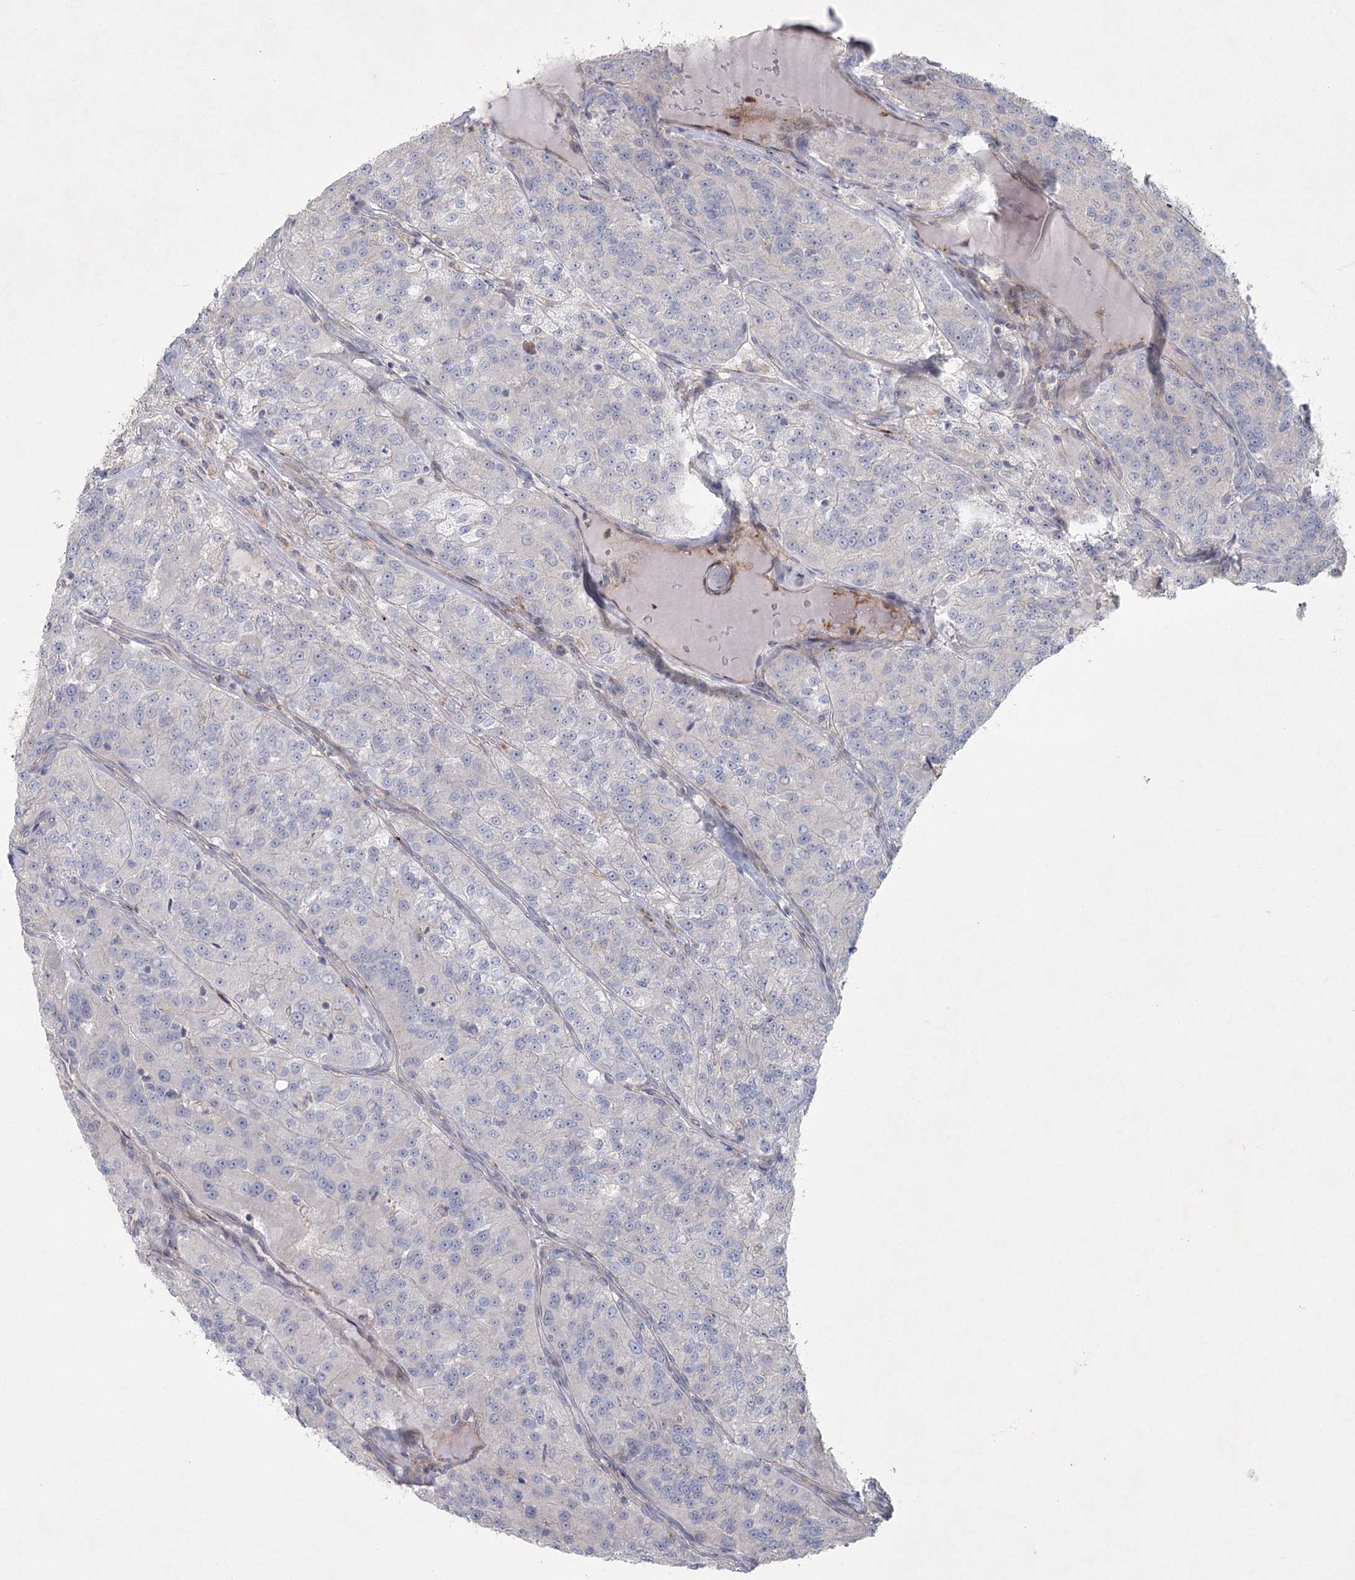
{"staining": {"intensity": "negative", "quantity": "none", "location": "none"}, "tissue": "renal cancer", "cell_type": "Tumor cells", "image_type": "cancer", "snomed": [{"axis": "morphology", "description": "Adenocarcinoma, NOS"}, {"axis": "topography", "description": "Kidney"}], "caption": "Tumor cells show no significant protein expression in renal adenocarcinoma. (Stains: DAB IHC with hematoxylin counter stain, Microscopy: brightfield microscopy at high magnification).", "gene": "FAM110C", "patient": {"sex": "female", "age": 63}}